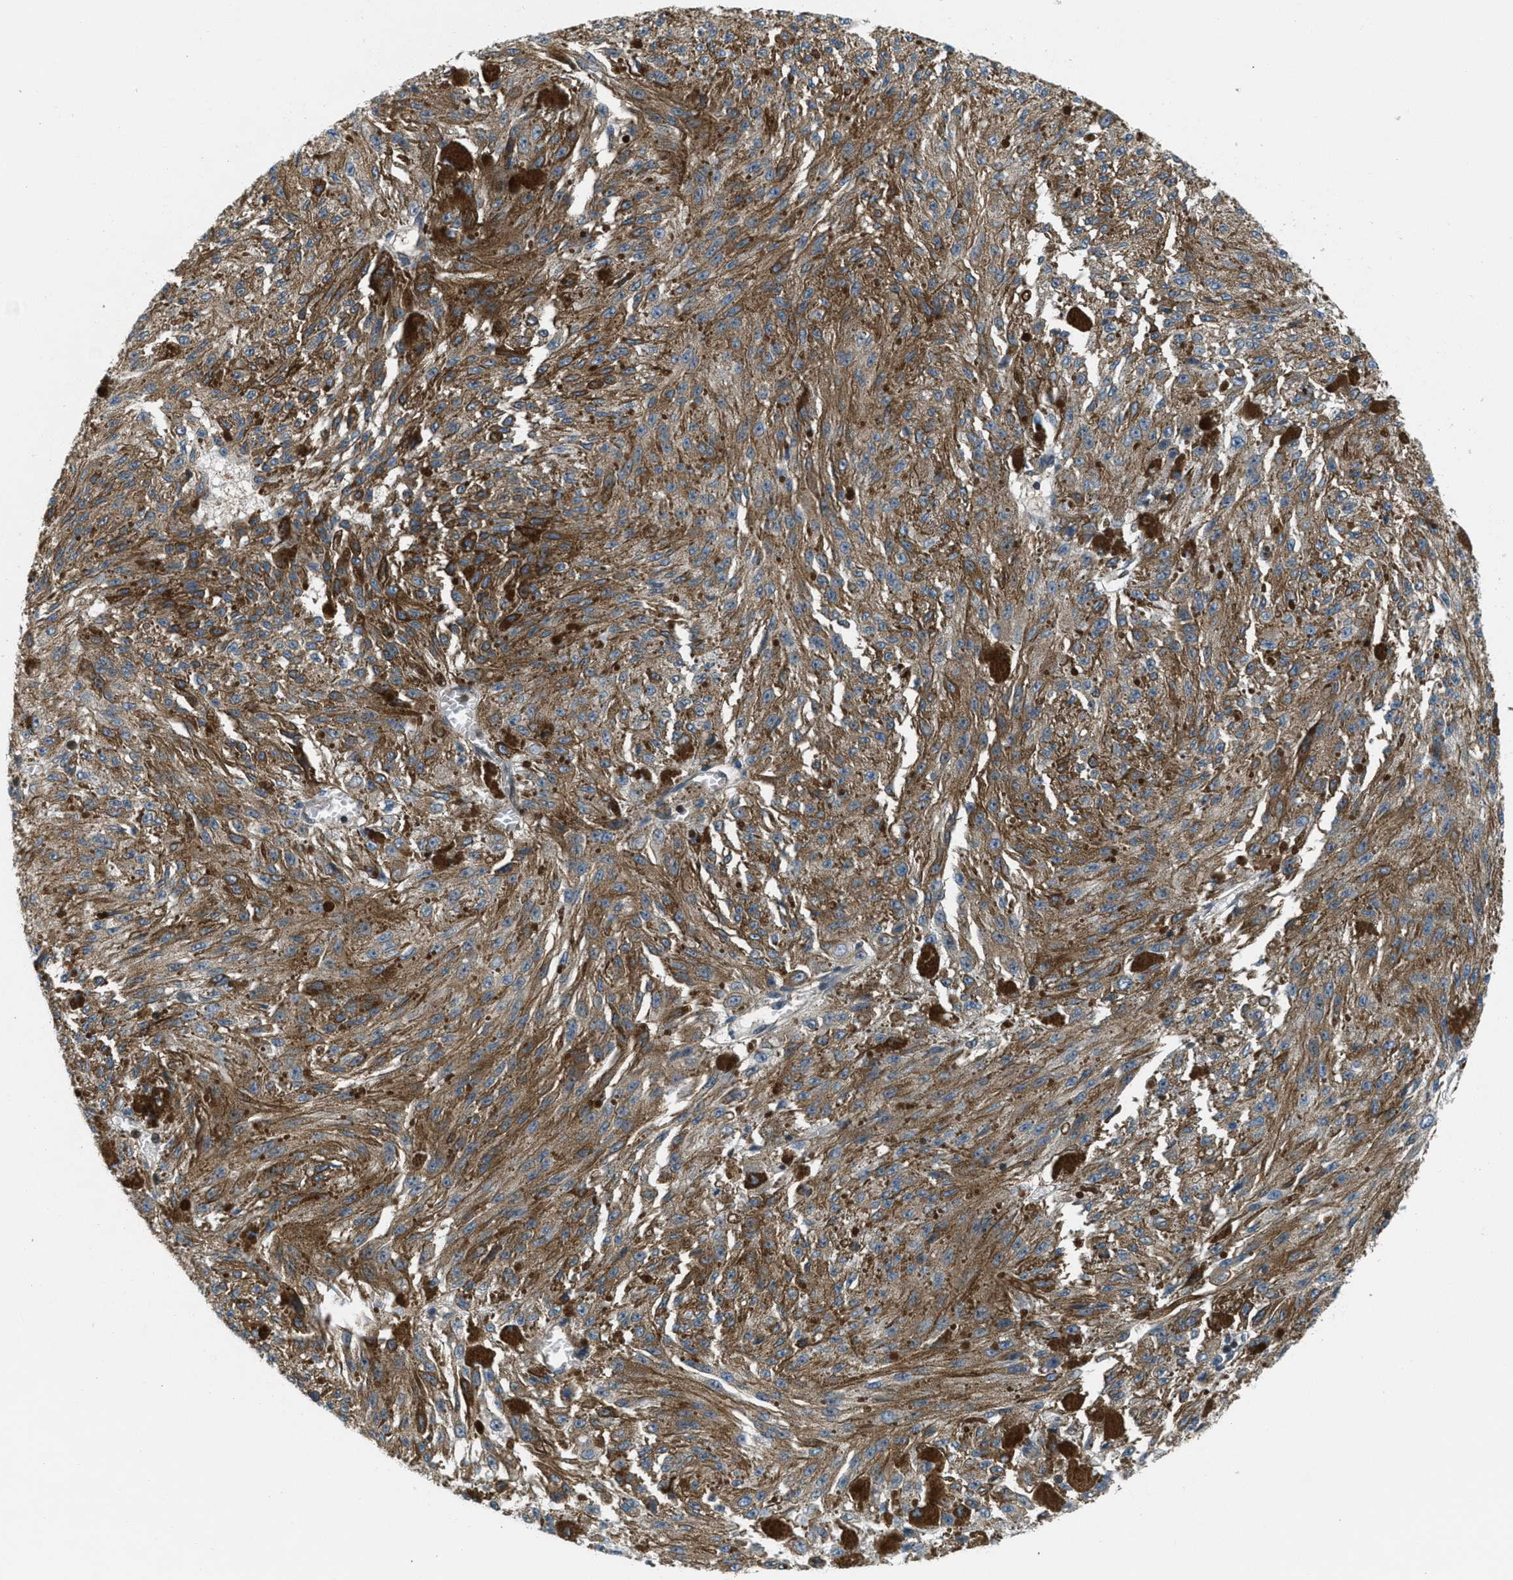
{"staining": {"intensity": "moderate", "quantity": ">75%", "location": "cytoplasmic/membranous"}, "tissue": "melanoma", "cell_type": "Tumor cells", "image_type": "cancer", "snomed": [{"axis": "morphology", "description": "Malignant melanoma, NOS"}, {"axis": "topography", "description": "Other"}], "caption": "IHC photomicrograph of neoplastic tissue: malignant melanoma stained using immunohistochemistry (IHC) shows medium levels of moderate protein expression localized specifically in the cytoplasmic/membranous of tumor cells, appearing as a cytoplasmic/membranous brown color.", "gene": "PIP5K1C", "patient": {"sex": "male", "age": 79}}